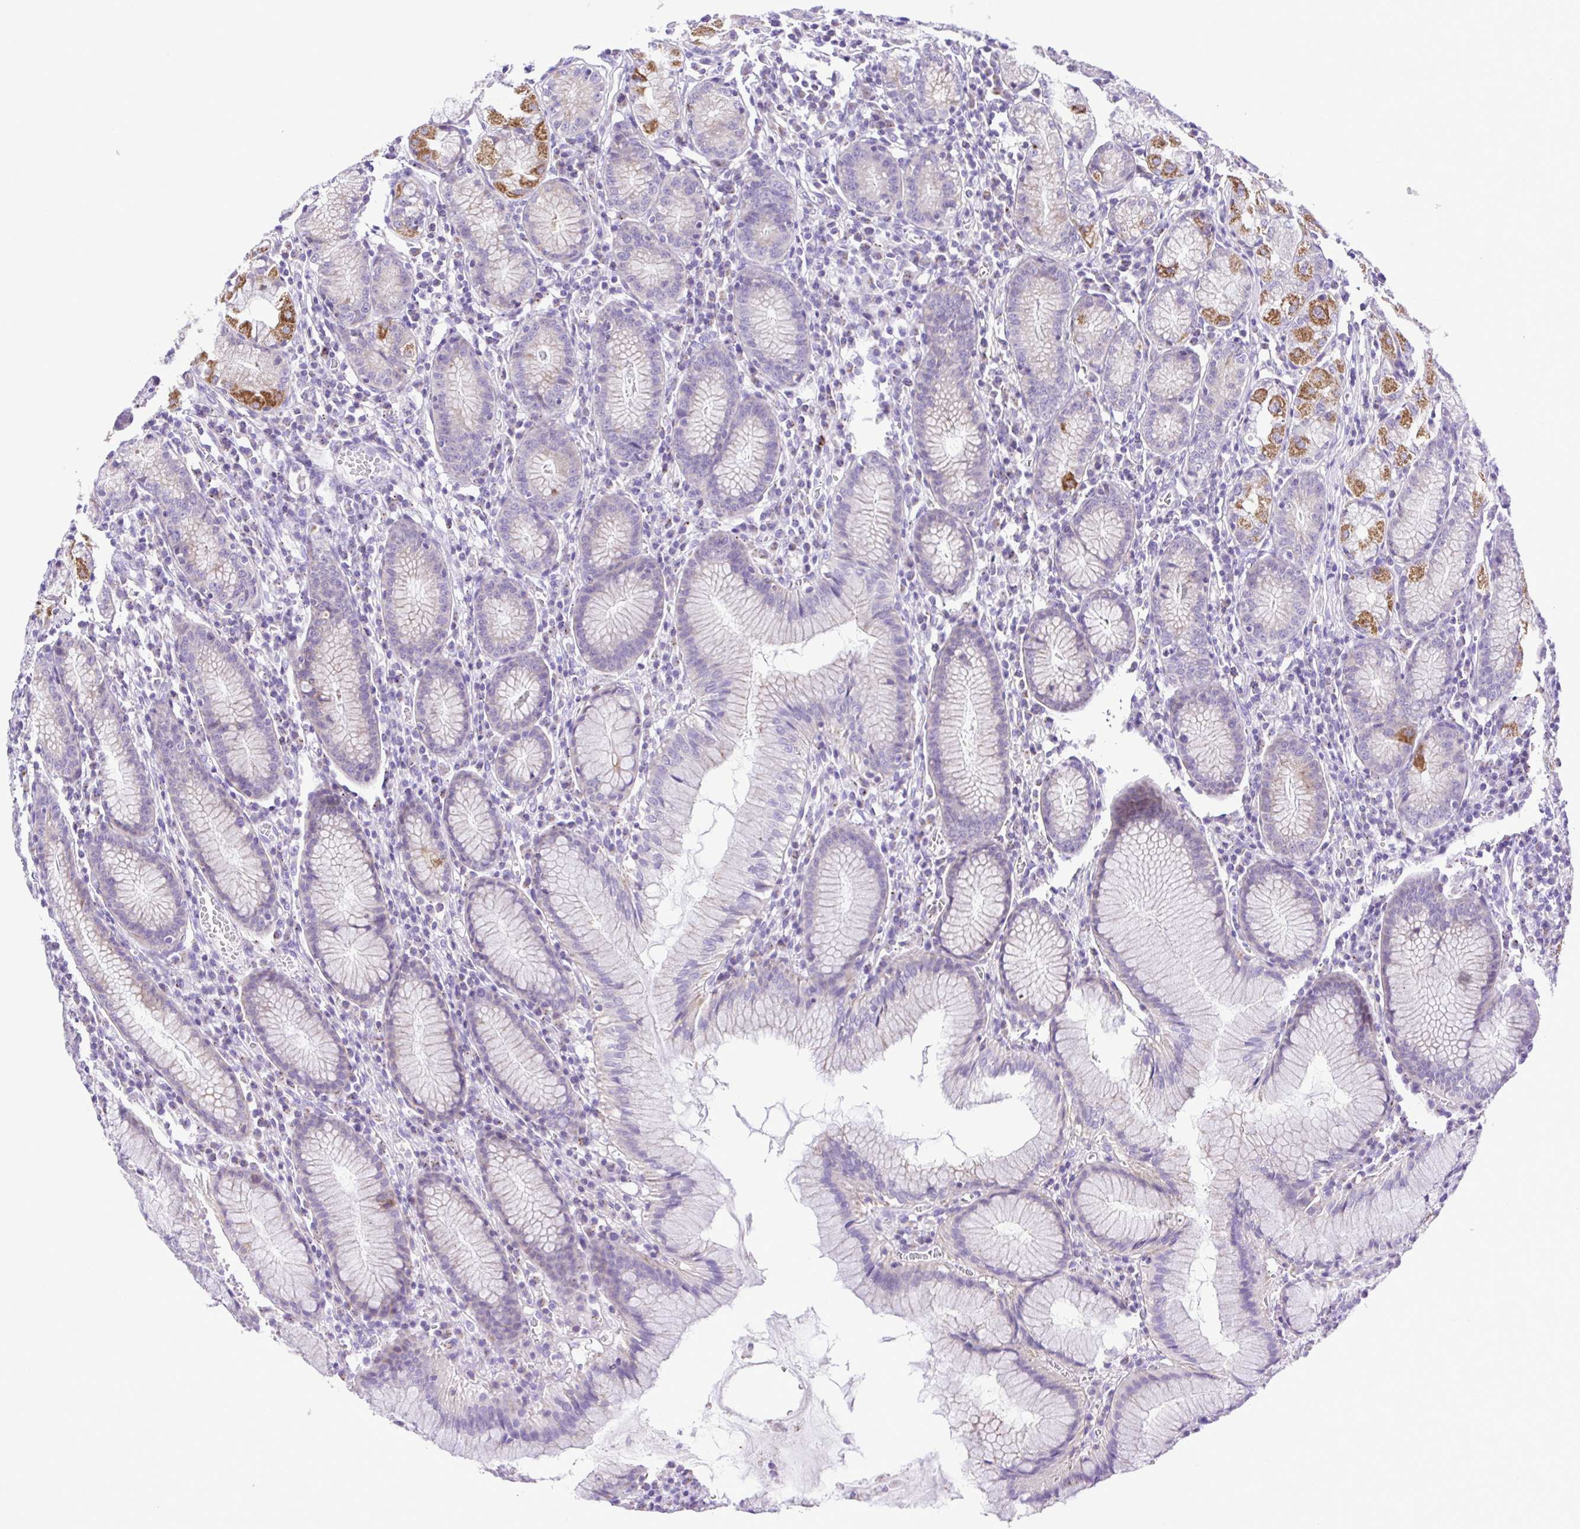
{"staining": {"intensity": "moderate", "quantity": "25%-75%", "location": "cytoplasmic/membranous"}, "tissue": "stomach", "cell_type": "Glandular cells", "image_type": "normal", "snomed": [{"axis": "morphology", "description": "Normal tissue, NOS"}, {"axis": "topography", "description": "Stomach"}], "caption": "A high-resolution photomicrograph shows immunohistochemistry staining of normal stomach, which reveals moderate cytoplasmic/membranous staining in approximately 25%-75% of glandular cells. (Brightfield microscopy of DAB IHC at high magnification).", "gene": "SYT1", "patient": {"sex": "male", "age": 55}}